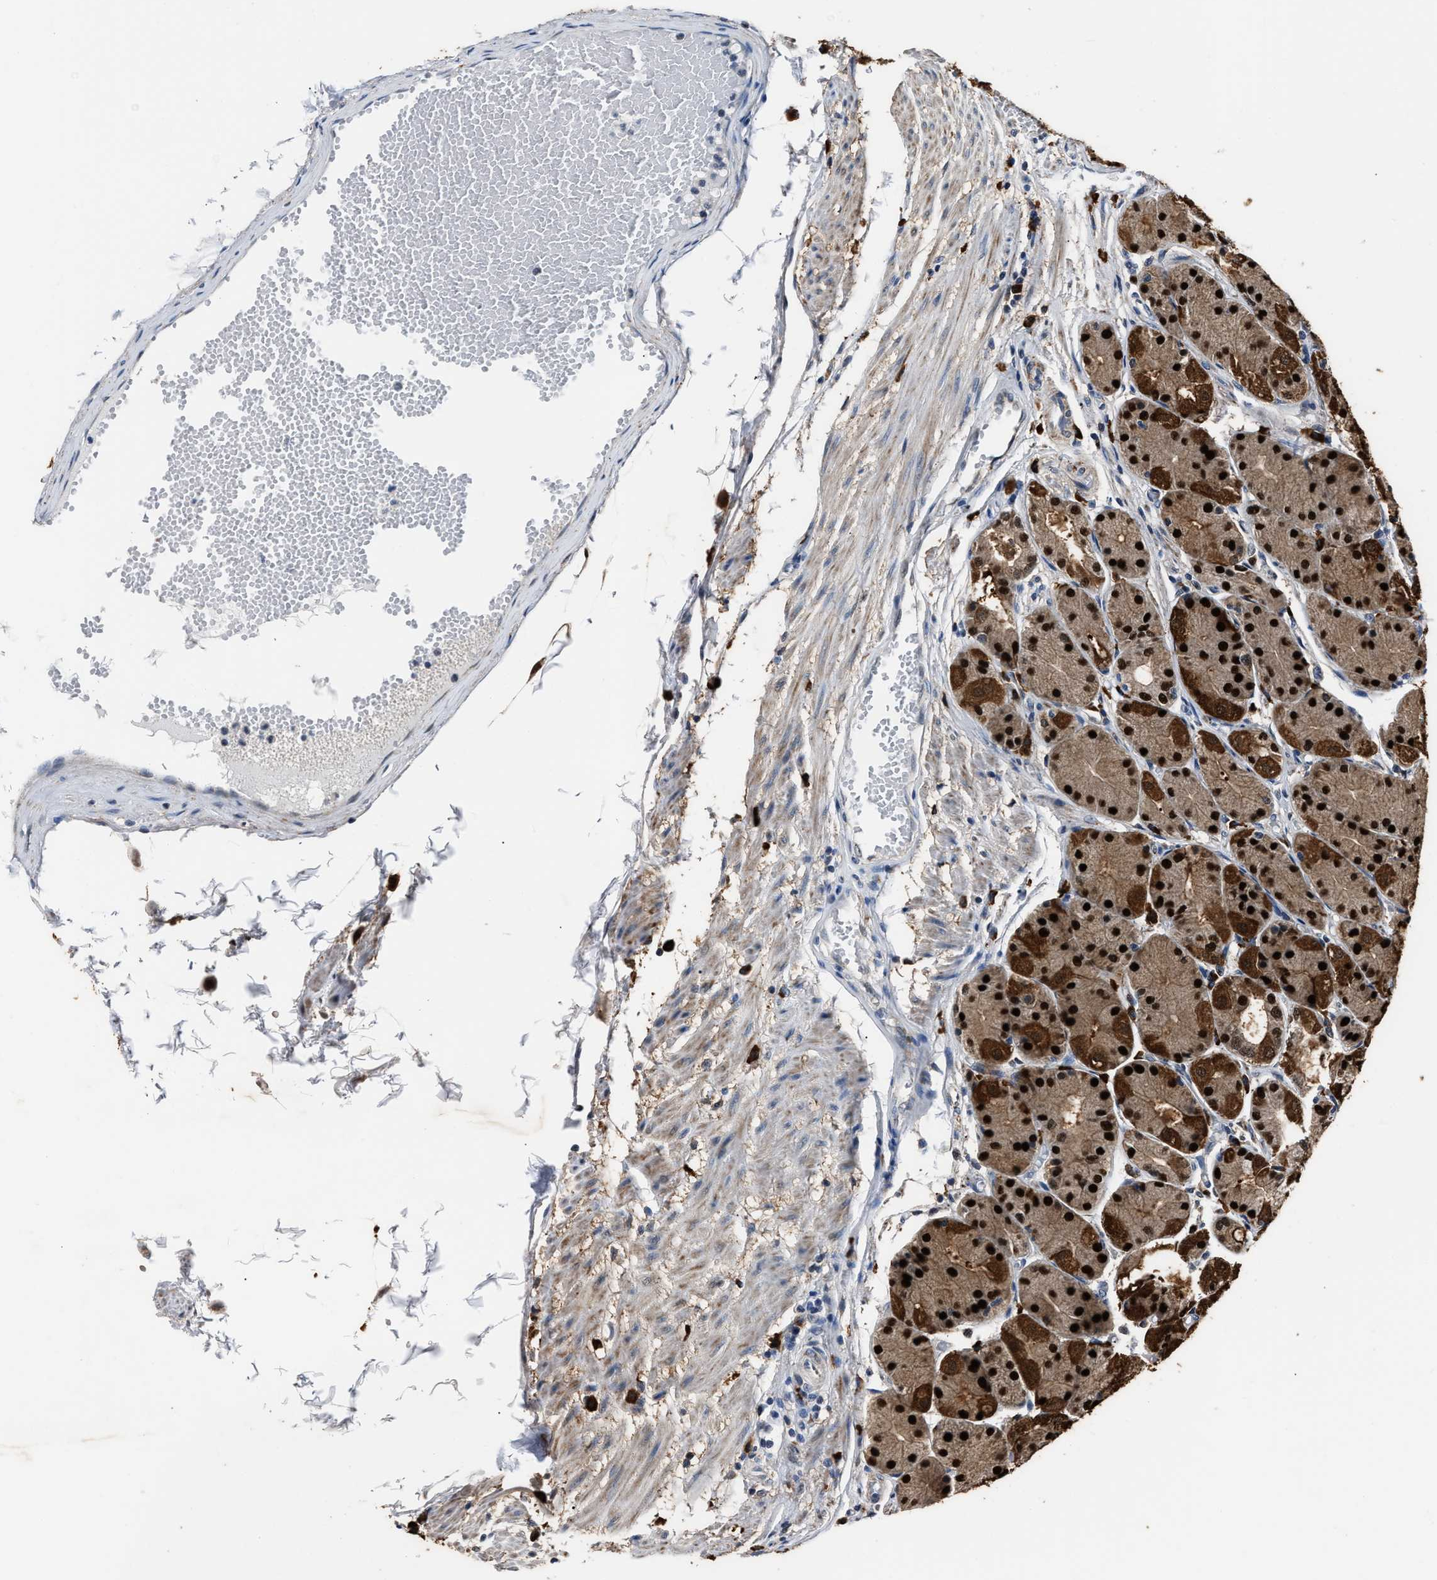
{"staining": {"intensity": "strong", "quantity": ">75%", "location": "cytoplasmic/membranous,nuclear"}, "tissue": "stomach", "cell_type": "Glandular cells", "image_type": "normal", "snomed": [{"axis": "morphology", "description": "Normal tissue, NOS"}, {"axis": "topography", "description": "Stomach, upper"}], "caption": "High-magnification brightfield microscopy of benign stomach stained with DAB (brown) and counterstained with hematoxylin (blue). glandular cells exhibit strong cytoplasmic/membranous,nuclear expression is identified in about>75% of cells.", "gene": "NSUN5", "patient": {"sex": "male", "age": 72}}